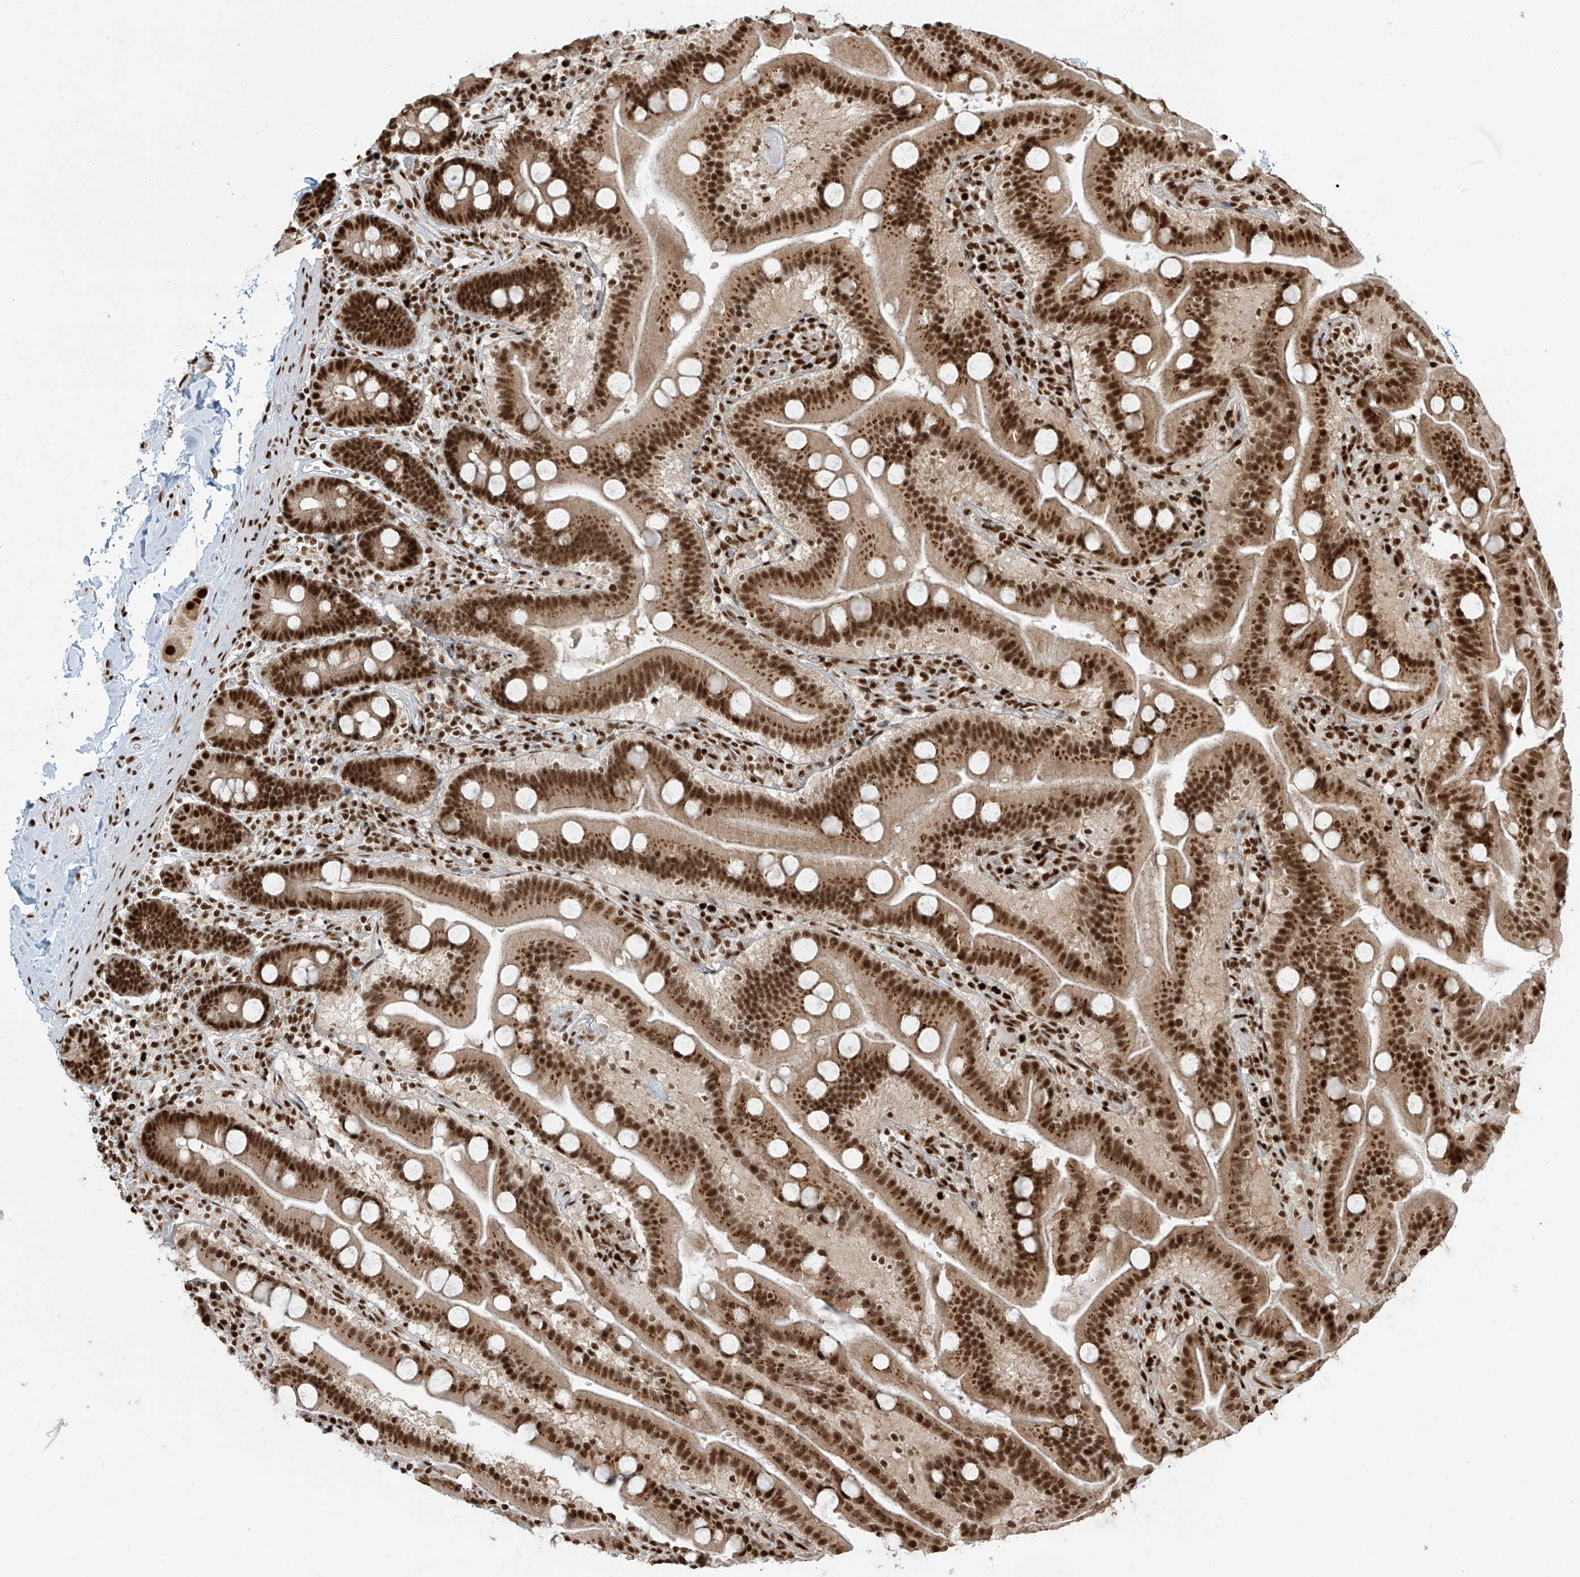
{"staining": {"intensity": "strong", "quantity": ">75%", "location": "cytoplasmic/membranous,nuclear"}, "tissue": "duodenum", "cell_type": "Glandular cells", "image_type": "normal", "snomed": [{"axis": "morphology", "description": "Normal tissue, NOS"}, {"axis": "topography", "description": "Duodenum"}], "caption": "IHC (DAB (3,3'-diaminobenzidine)) staining of benign duodenum shows strong cytoplasmic/membranous,nuclear protein expression in about >75% of glandular cells. (brown staining indicates protein expression, while blue staining denotes nuclei).", "gene": "FAM193B", "patient": {"sex": "male", "age": 55}}